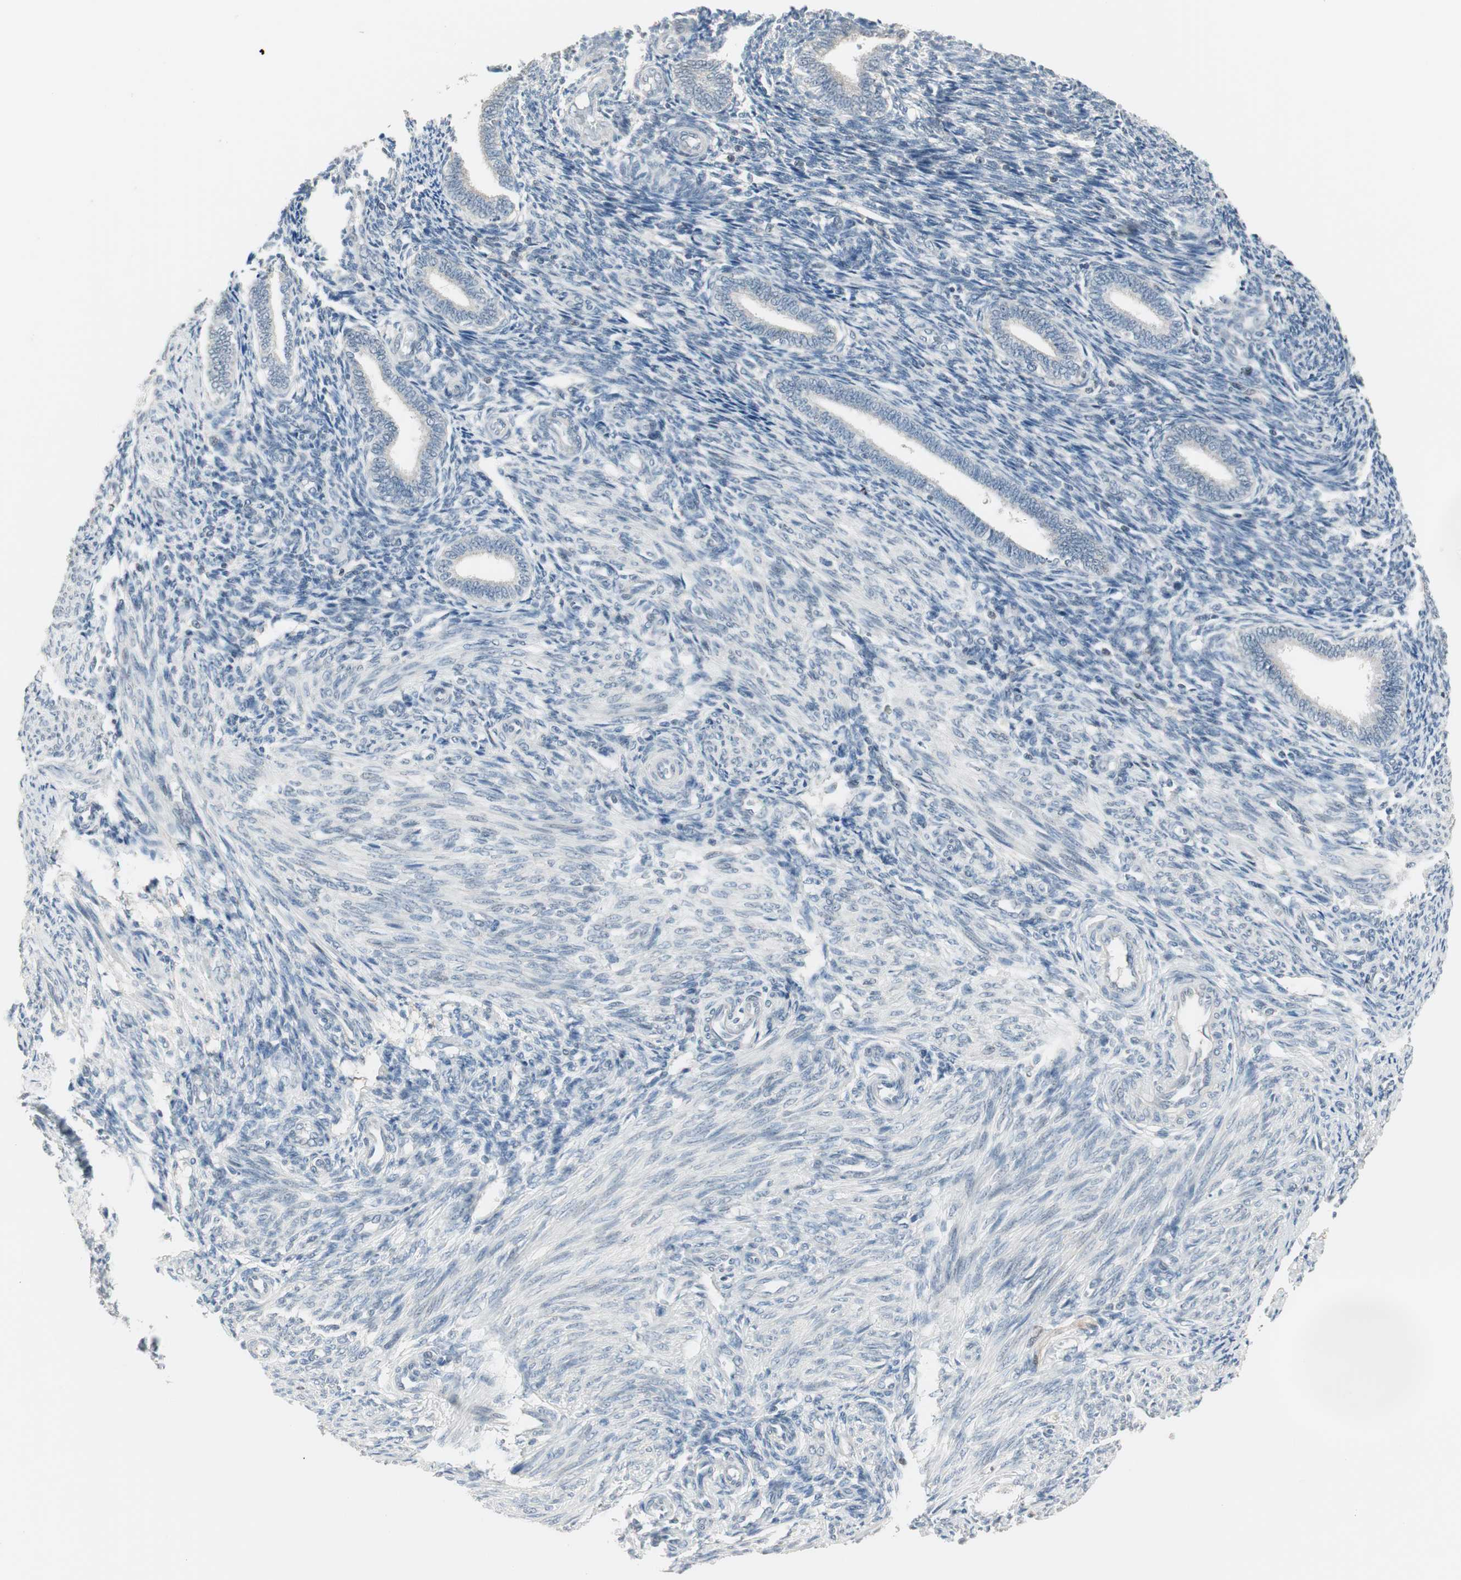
{"staining": {"intensity": "negative", "quantity": "none", "location": "none"}, "tissue": "endometrium", "cell_type": "Cells in endometrial stroma", "image_type": "normal", "snomed": [{"axis": "morphology", "description": "Normal tissue, NOS"}, {"axis": "topography", "description": "Endometrium"}], "caption": "Immunohistochemical staining of benign endometrium exhibits no significant expression in cells in endometrial stroma. The staining is performed using DAB (3,3'-diaminobenzidine) brown chromogen with nuclei counter-stained in using hematoxylin.", "gene": "PDZK1", "patient": {"sex": "female", "age": 27}}